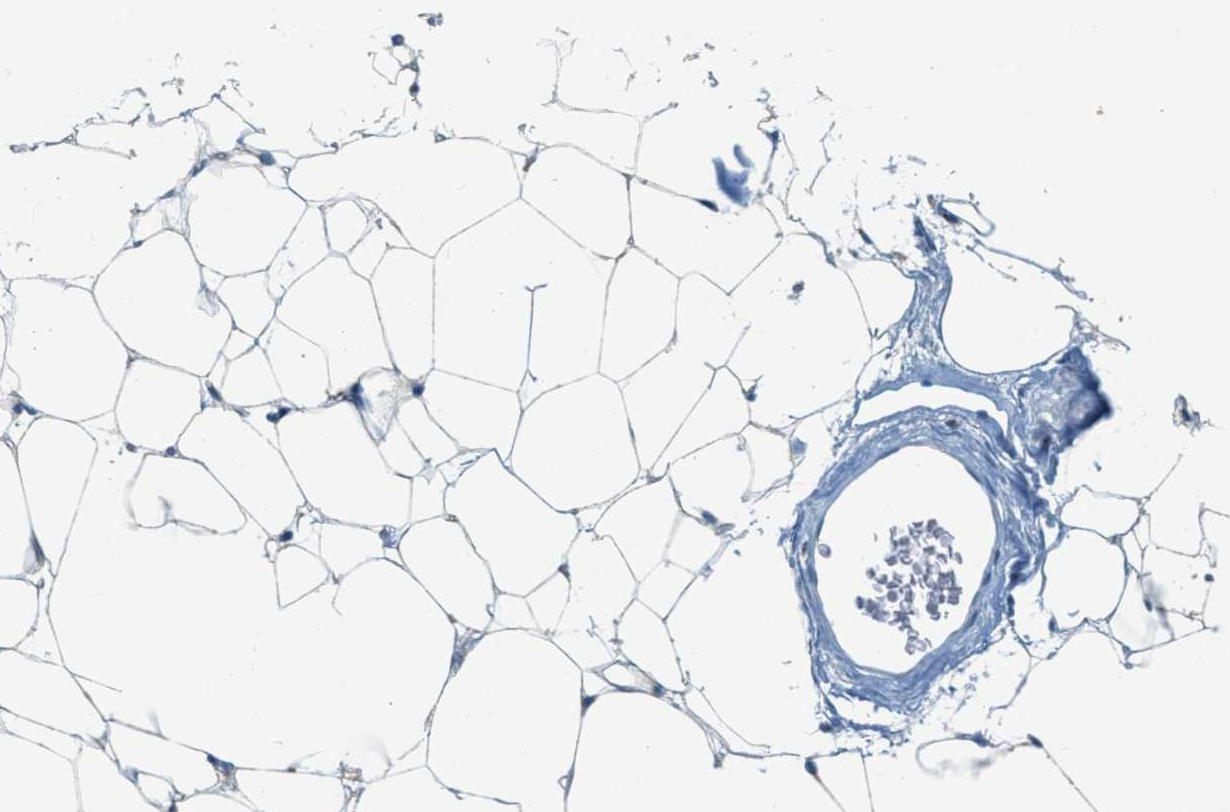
{"staining": {"intensity": "negative", "quantity": "none", "location": "none"}, "tissue": "adipose tissue", "cell_type": "Adipocytes", "image_type": "normal", "snomed": [{"axis": "morphology", "description": "Normal tissue, NOS"}, {"axis": "topography", "description": "Breast"}, {"axis": "topography", "description": "Soft tissue"}], "caption": "IHC histopathology image of unremarkable adipose tissue stained for a protein (brown), which shows no staining in adipocytes.", "gene": "ENTPD4", "patient": {"sex": "female", "age": 75}}